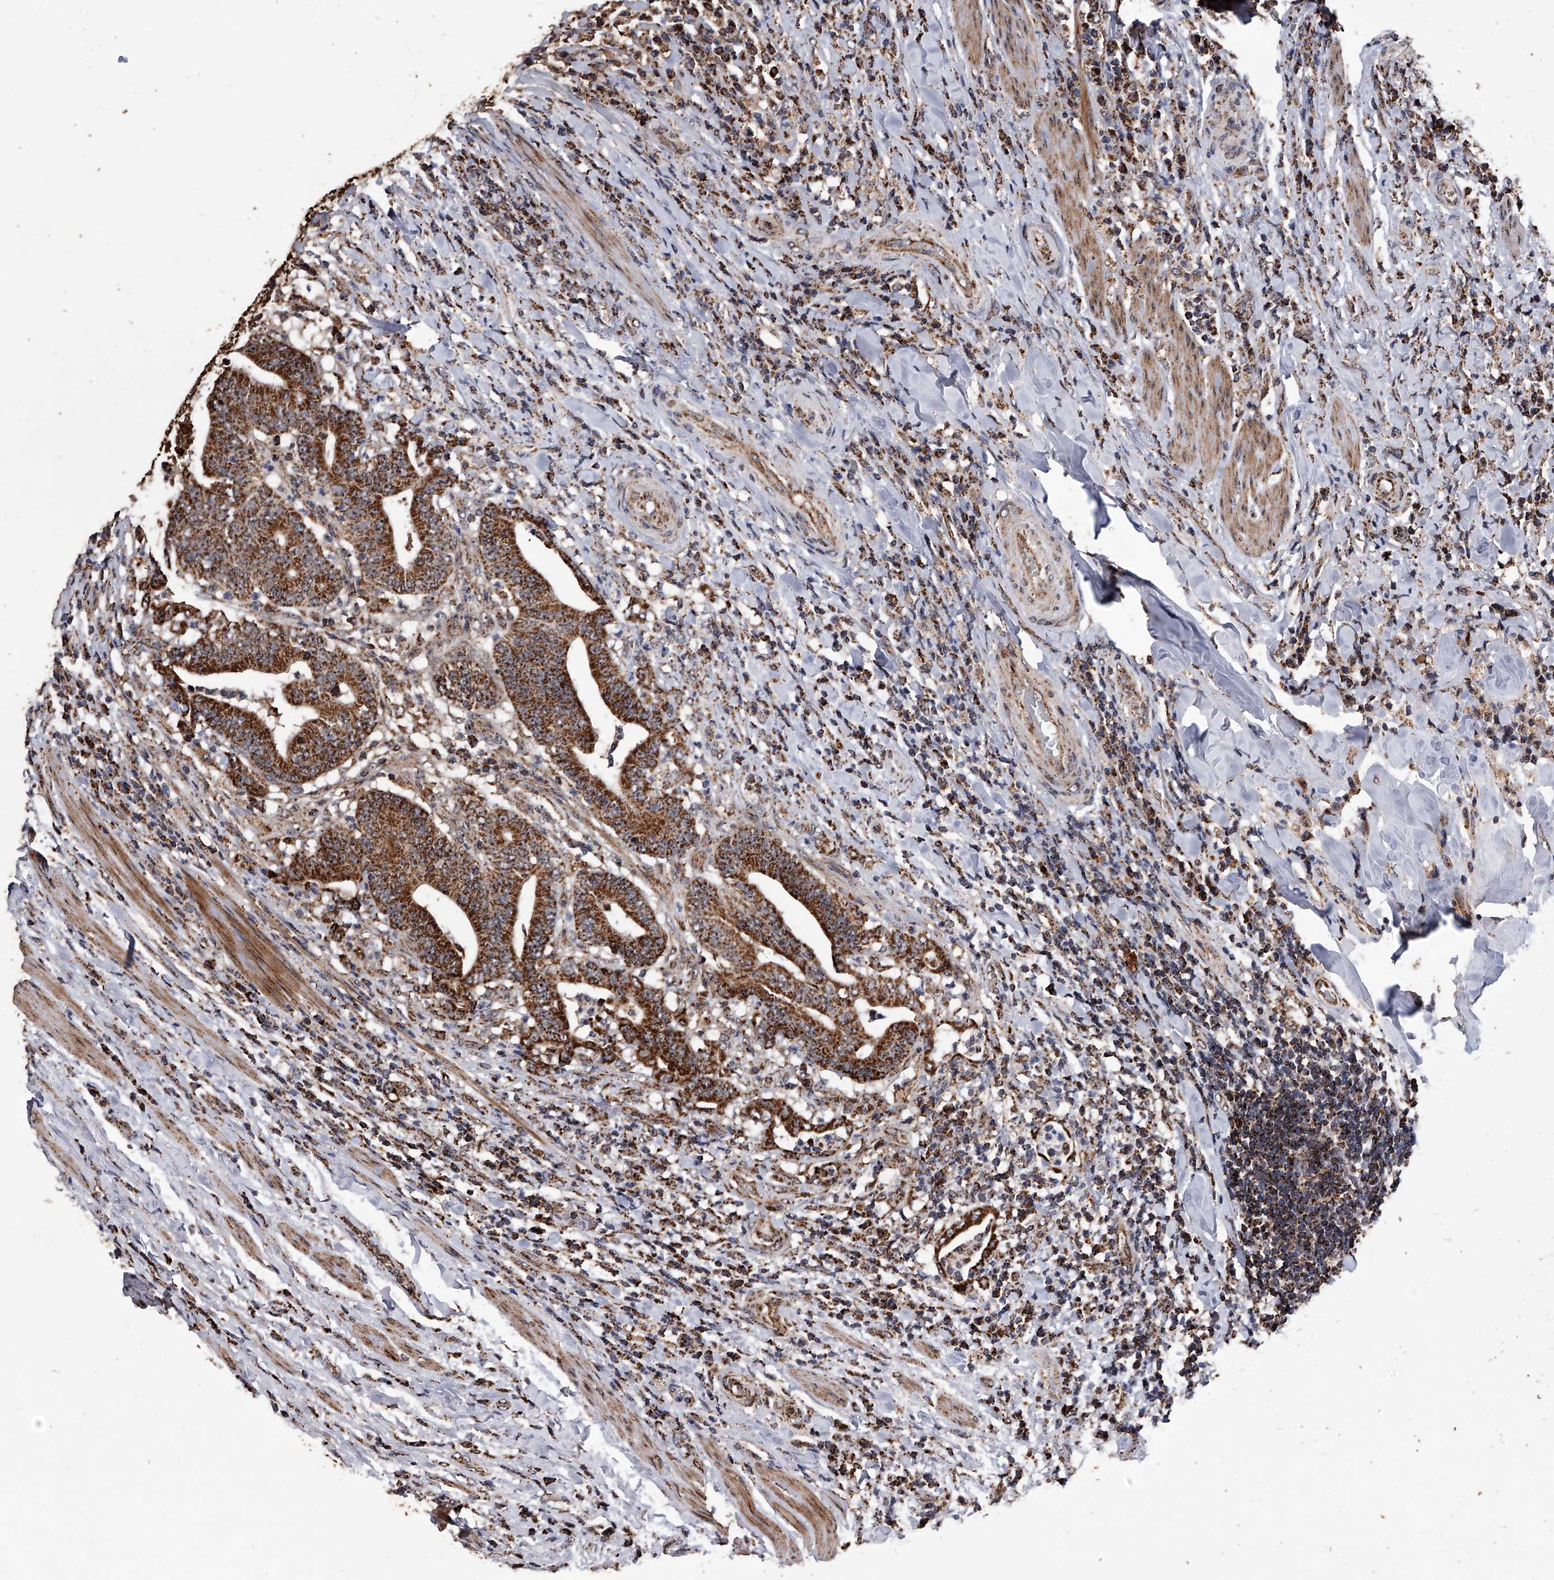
{"staining": {"intensity": "strong", "quantity": ">75%", "location": "cytoplasmic/membranous"}, "tissue": "colorectal cancer", "cell_type": "Tumor cells", "image_type": "cancer", "snomed": [{"axis": "morphology", "description": "Adenocarcinoma, NOS"}, {"axis": "topography", "description": "Colon"}], "caption": "A high amount of strong cytoplasmic/membranous expression is seen in about >75% of tumor cells in adenocarcinoma (colorectal) tissue.", "gene": "SMPDL3A", "patient": {"sex": "female", "age": 66}}